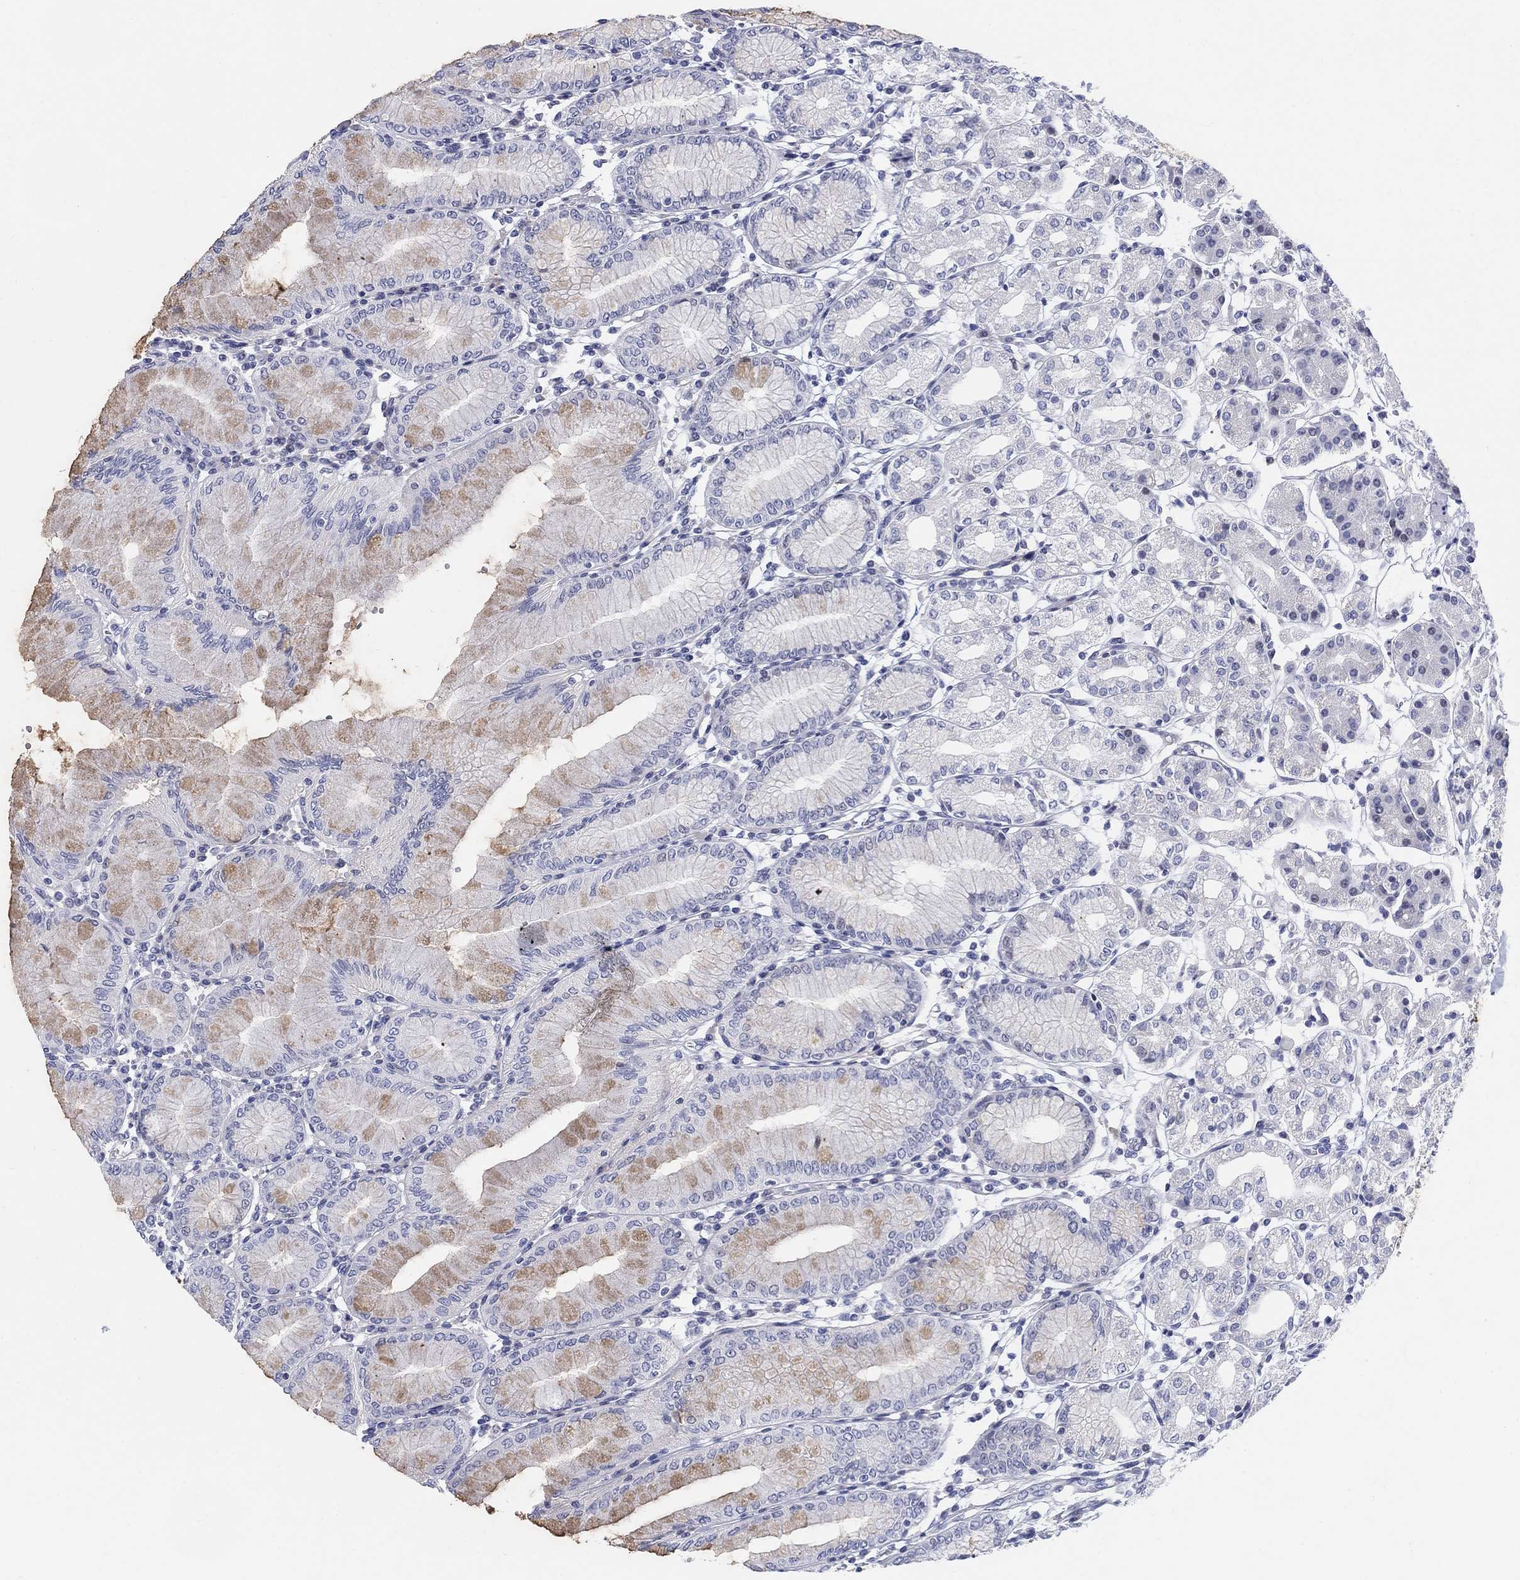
{"staining": {"intensity": "weak", "quantity": "25%-75%", "location": "cytoplasmic/membranous"}, "tissue": "stomach", "cell_type": "Glandular cells", "image_type": "normal", "snomed": [{"axis": "morphology", "description": "Normal tissue, NOS"}, {"axis": "topography", "description": "Skeletal muscle"}, {"axis": "topography", "description": "Stomach"}], "caption": "Immunohistochemistry (IHC) staining of benign stomach, which shows low levels of weak cytoplasmic/membranous expression in approximately 25%-75% of glandular cells indicating weak cytoplasmic/membranous protein expression. The staining was performed using DAB (3,3'-diaminobenzidine) (brown) for protein detection and nuclei were counterstained in hematoxylin (blue).", "gene": "HEATR4", "patient": {"sex": "female", "age": 57}}